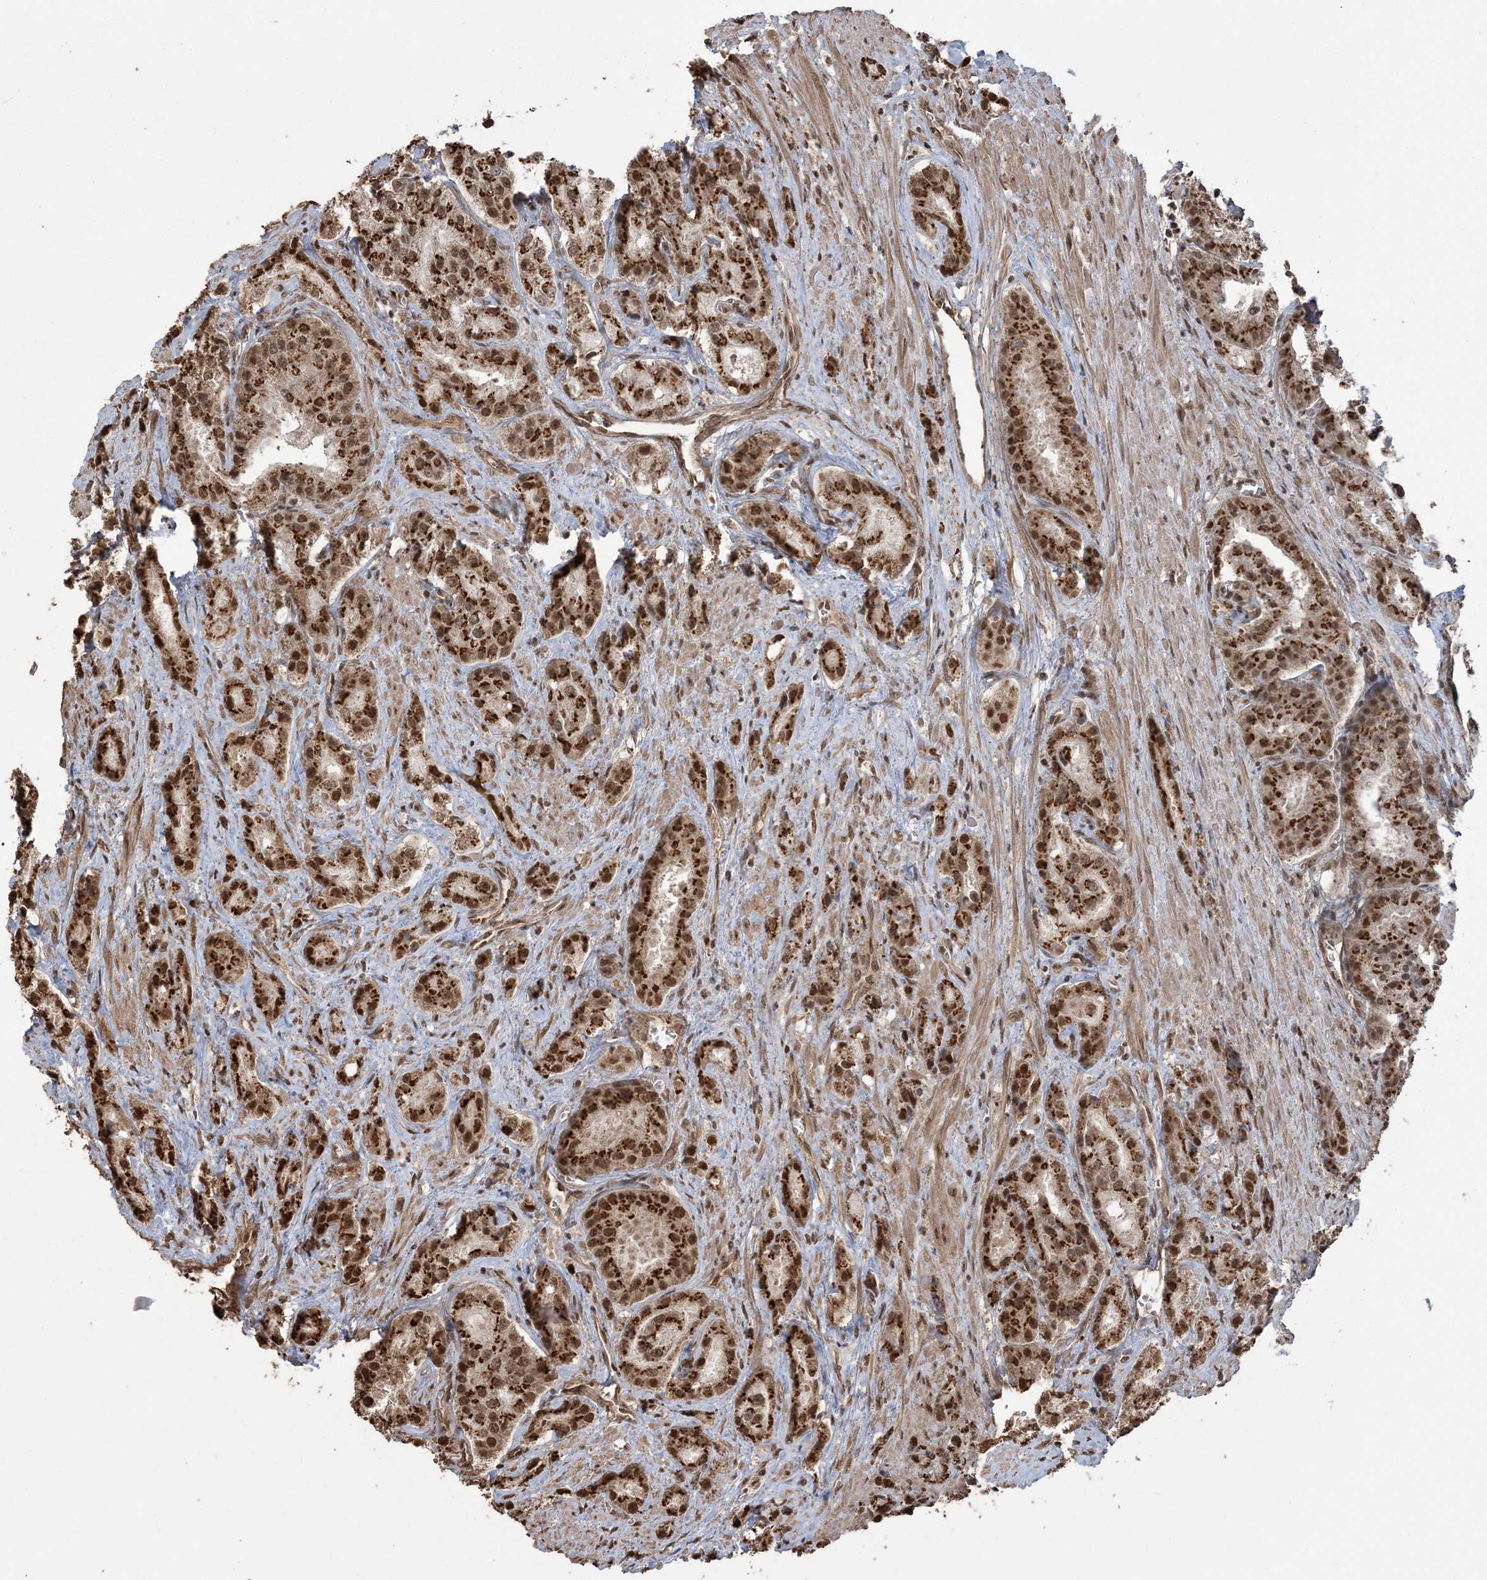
{"staining": {"intensity": "strong", "quantity": ">75%", "location": "cytoplasmic/membranous,nuclear"}, "tissue": "prostate cancer", "cell_type": "Tumor cells", "image_type": "cancer", "snomed": [{"axis": "morphology", "description": "Adenocarcinoma, High grade"}, {"axis": "topography", "description": "Prostate"}], "caption": "High-grade adenocarcinoma (prostate) stained with a brown dye displays strong cytoplasmic/membranous and nuclear positive expression in approximately >75% of tumor cells.", "gene": "ZNF839", "patient": {"sex": "male", "age": 60}}